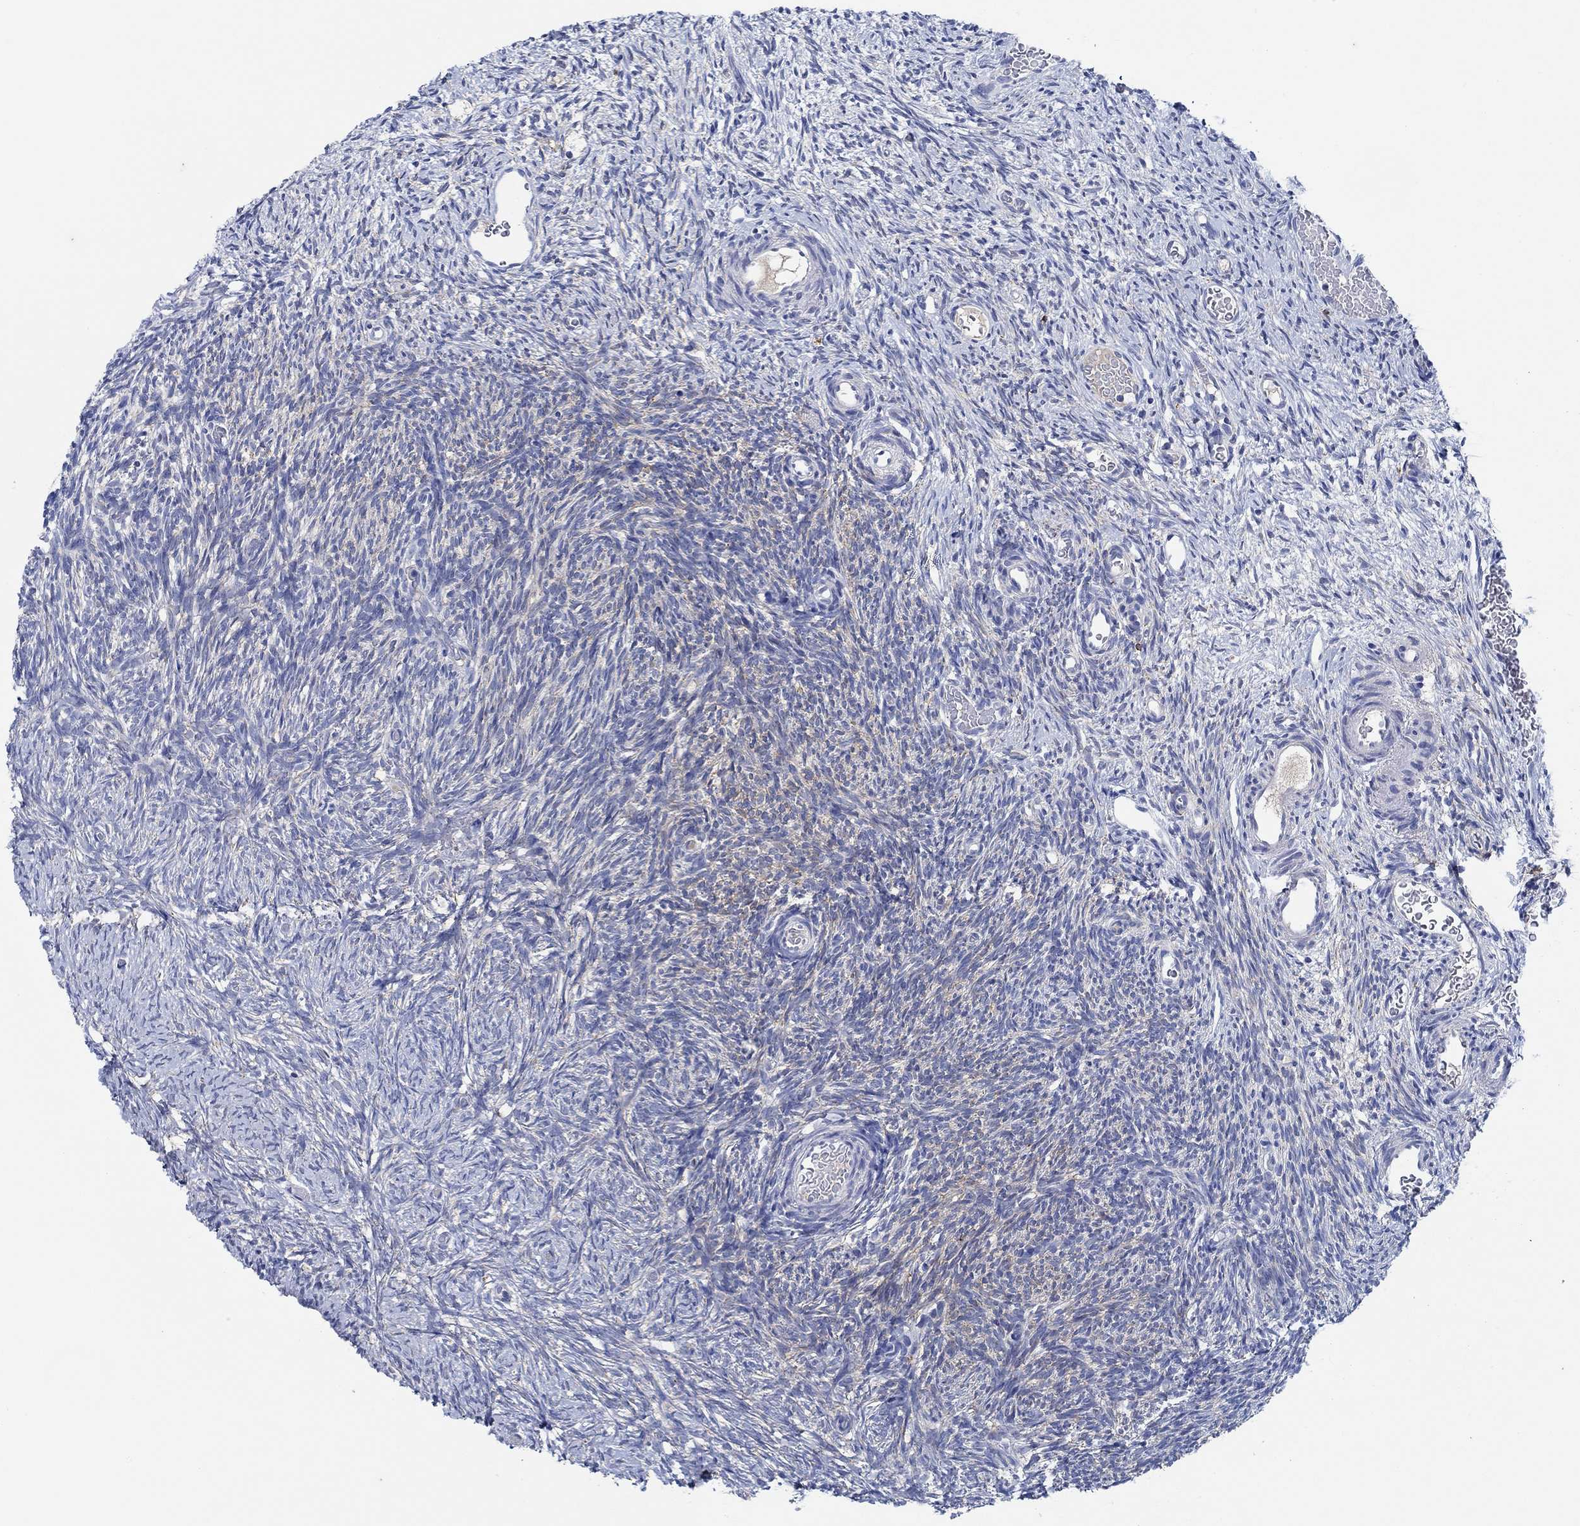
{"staining": {"intensity": "negative", "quantity": "none", "location": "none"}, "tissue": "ovary", "cell_type": "Follicle cells", "image_type": "normal", "snomed": [{"axis": "morphology", "description": "Normal tissue, NOS"}, {"axis": "topography", "description": "Ovary"}], "caption": "There is no significant positivity in follicle cells of ovary. (Stains: DAB (3,3'-diaminobenzidine) IHC with hematoxylin counter stain, Microscopy: brightfield microscopy at high magnification).", "gene": "CPM", "patient": {"sex": "female", "age": 39}}